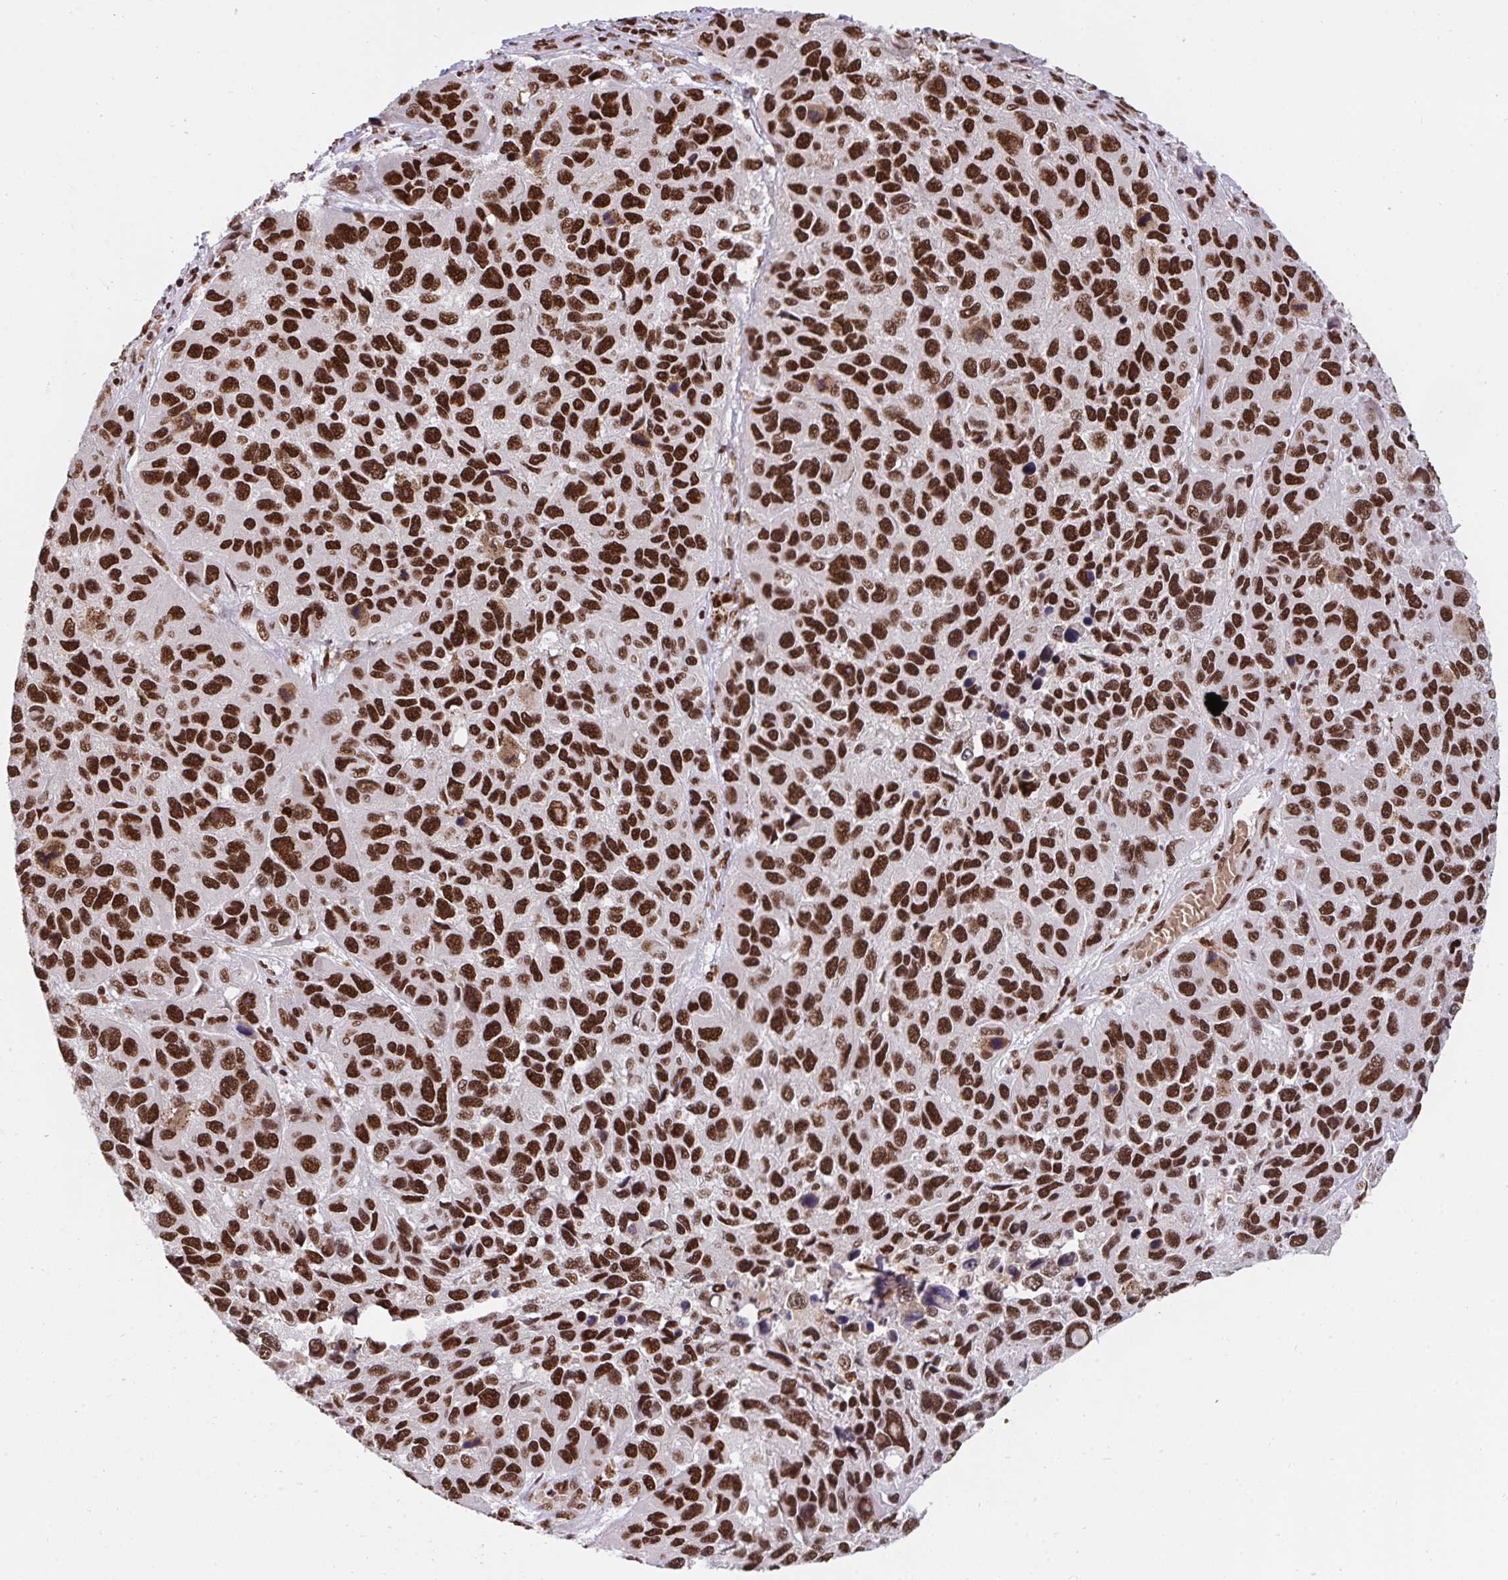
{"staining": {"intensity": "strong", "quantity": ">75%", "location": "nuclear"}, "tissue": "melanoma", "cell_type": "Tumor cells", "image_type": "cancer", "snomed": [{"axis": "morphology", "description": "Malignant melanoma, NOS"}, {"axis": "topography", "description": "Skin"}], "caption": "IHC of human melanoma demonstrates high levels of strong nuclear positivity in about >75% of tumor cells.", "gene": "HNRNPL", "patient": {"sex": "male", "age": 53}}